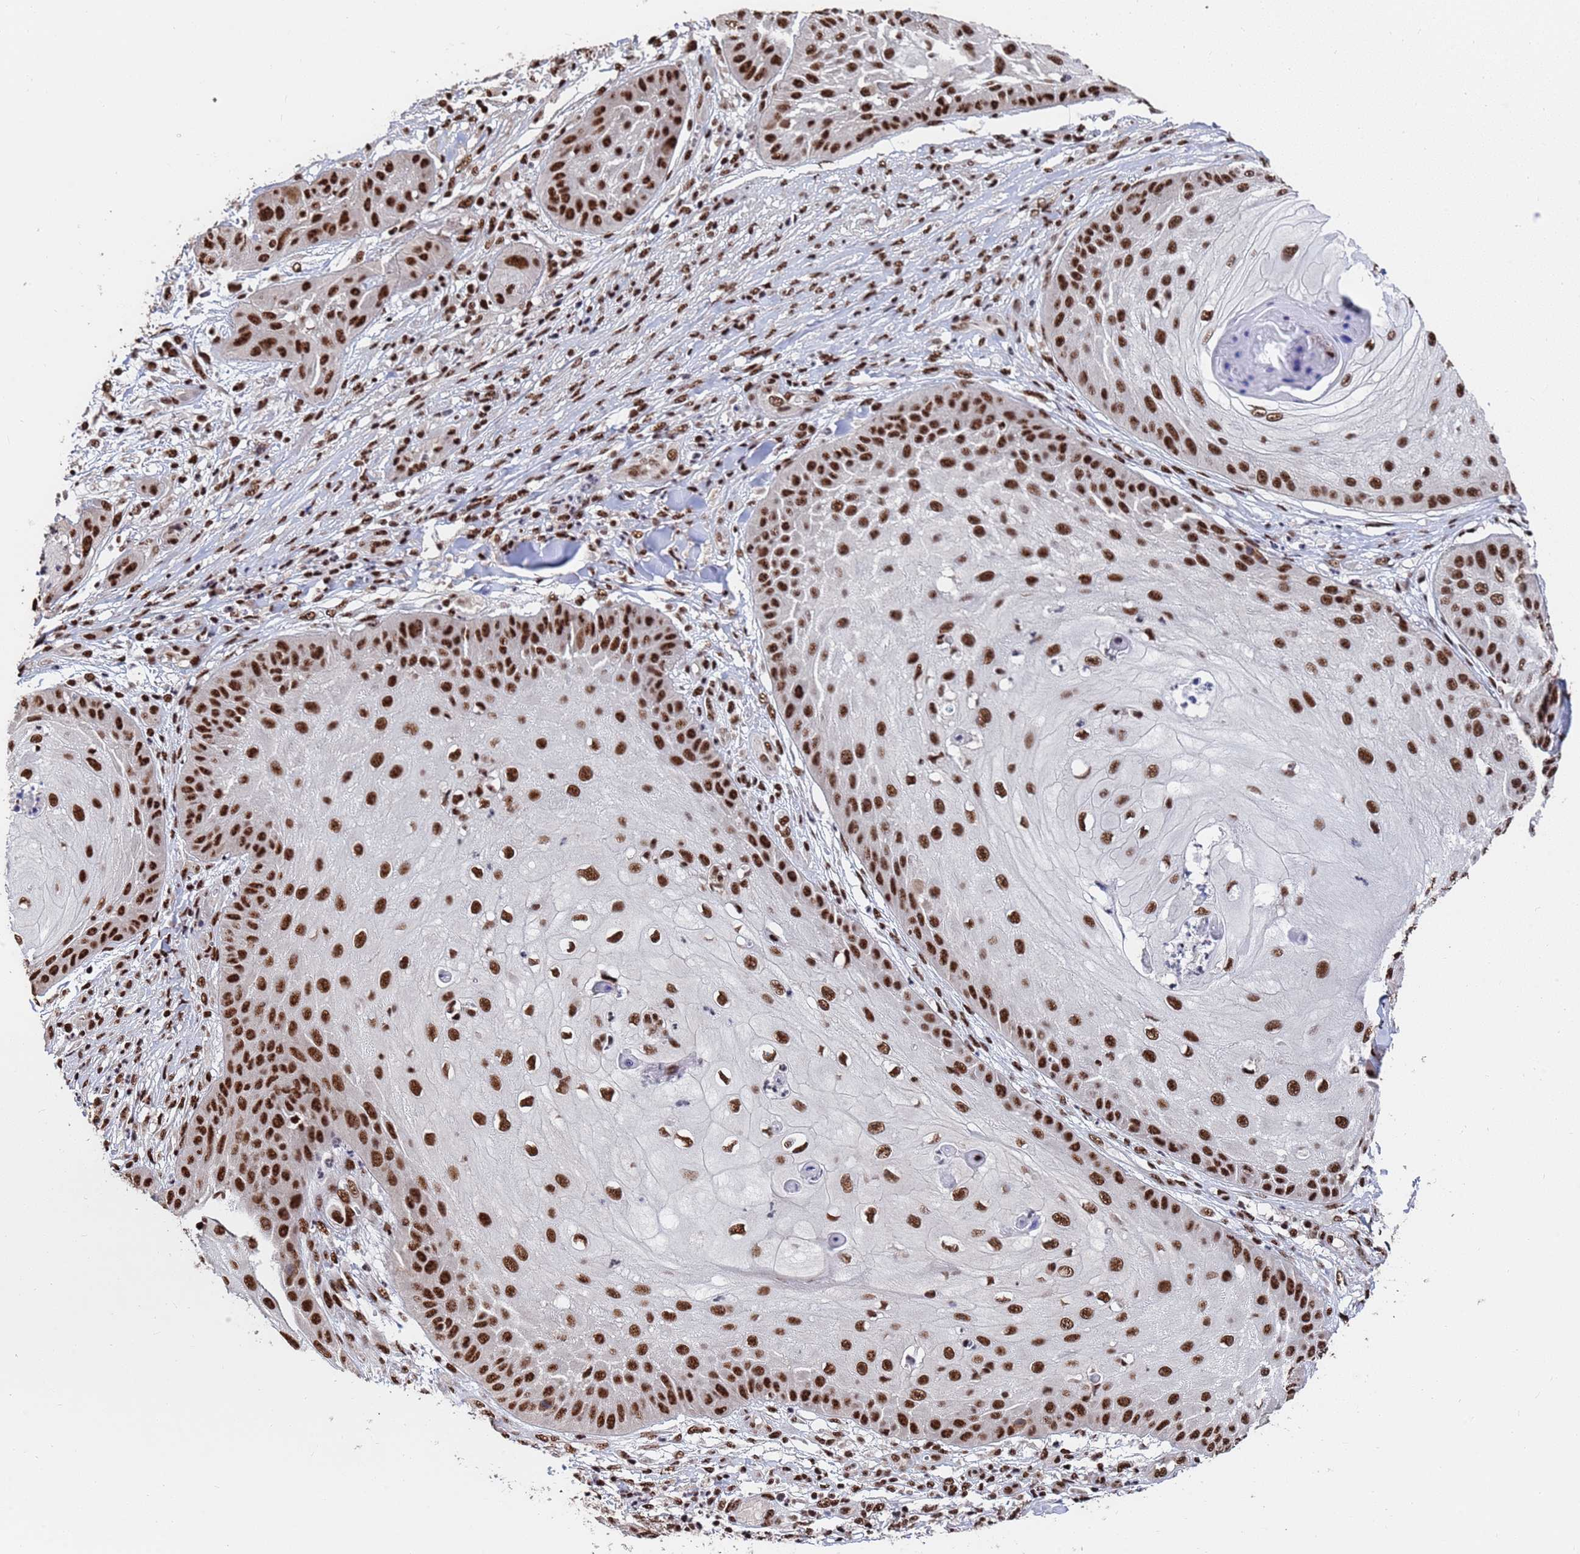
{"staining": {"intensity": "strong", "quantity": ">75%", "location": "nuclear"}, "tissue": "skin cancer", "cell_type": "Tumor cells", "image_type": "cancer", "snomed": [{"axis": "morphology", "description": "Squamous cell carcinoma, NOS"}, {"axis": "topography", "description": "Skin"}], "caption": "Protein analysis of skin squamous cell carcinoma tissue demonstrates strong nuclear staining in approximately >75% of tumor cells.", "gene": "SF3B2", "patient": {"sex": "male", "age": 70}}